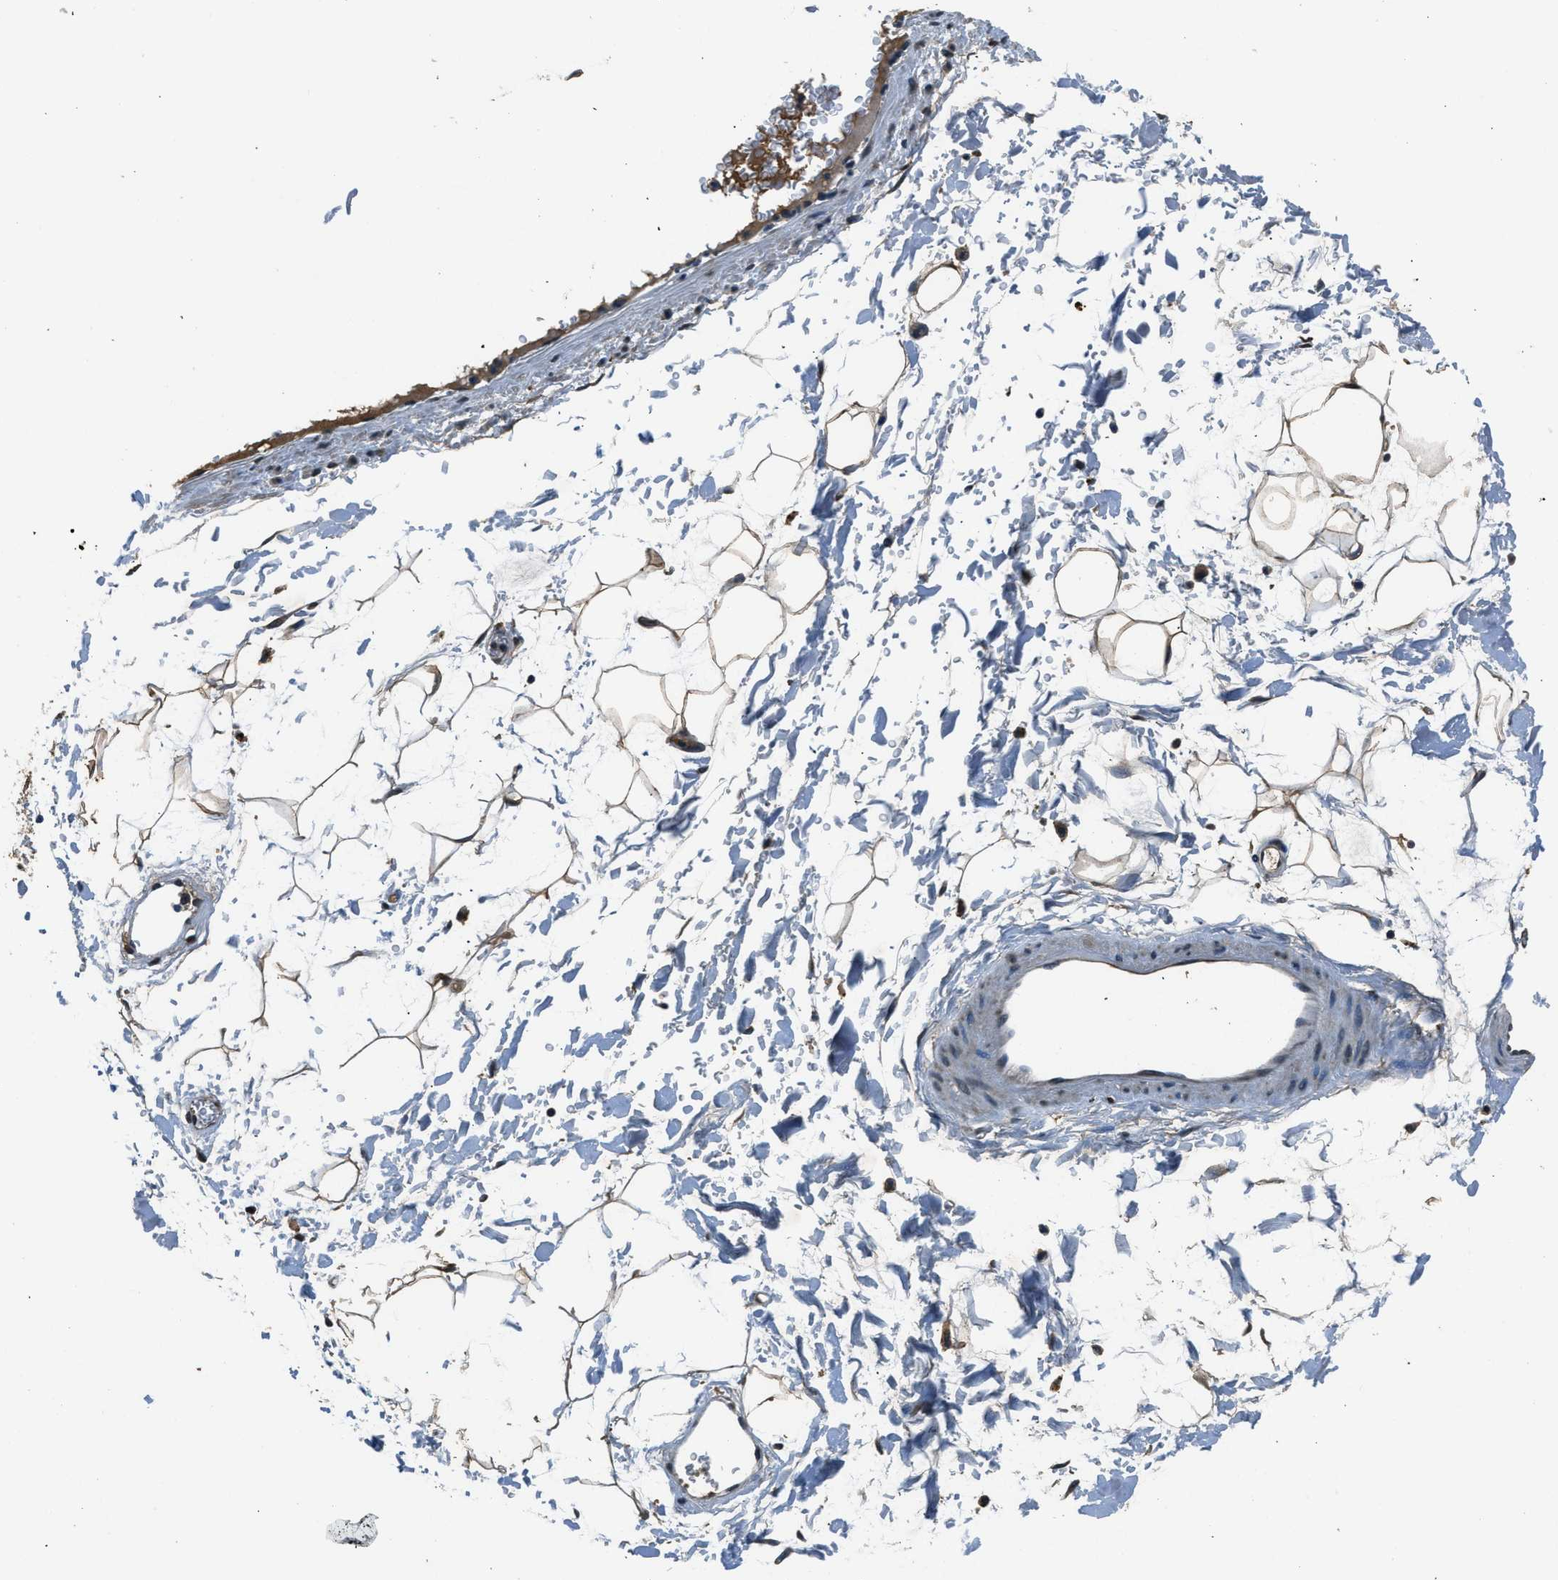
{"staining": {"intensity": "moderate", "quantity": ">75%", "location": "cytoplasmic/membranous"}, "tissue": "adipose tissue", "cell_type": "Adipocytes", "image_type": "normal", "snomed": [{"axis": "morphology", "description": "Normal tissue, NOS"}, {"axis": "topography", "description": "Soft tissue"}], "caption": "Protein expression analysis of normal human adipose tissue reveals moderate cytoplasmic/membranous expression in about >75% of adipocytes. (DAB IHC with brightfield microscopy, high magnification).", "gene": "SALL3", "patient": {"sex": "male", "age": 72}}